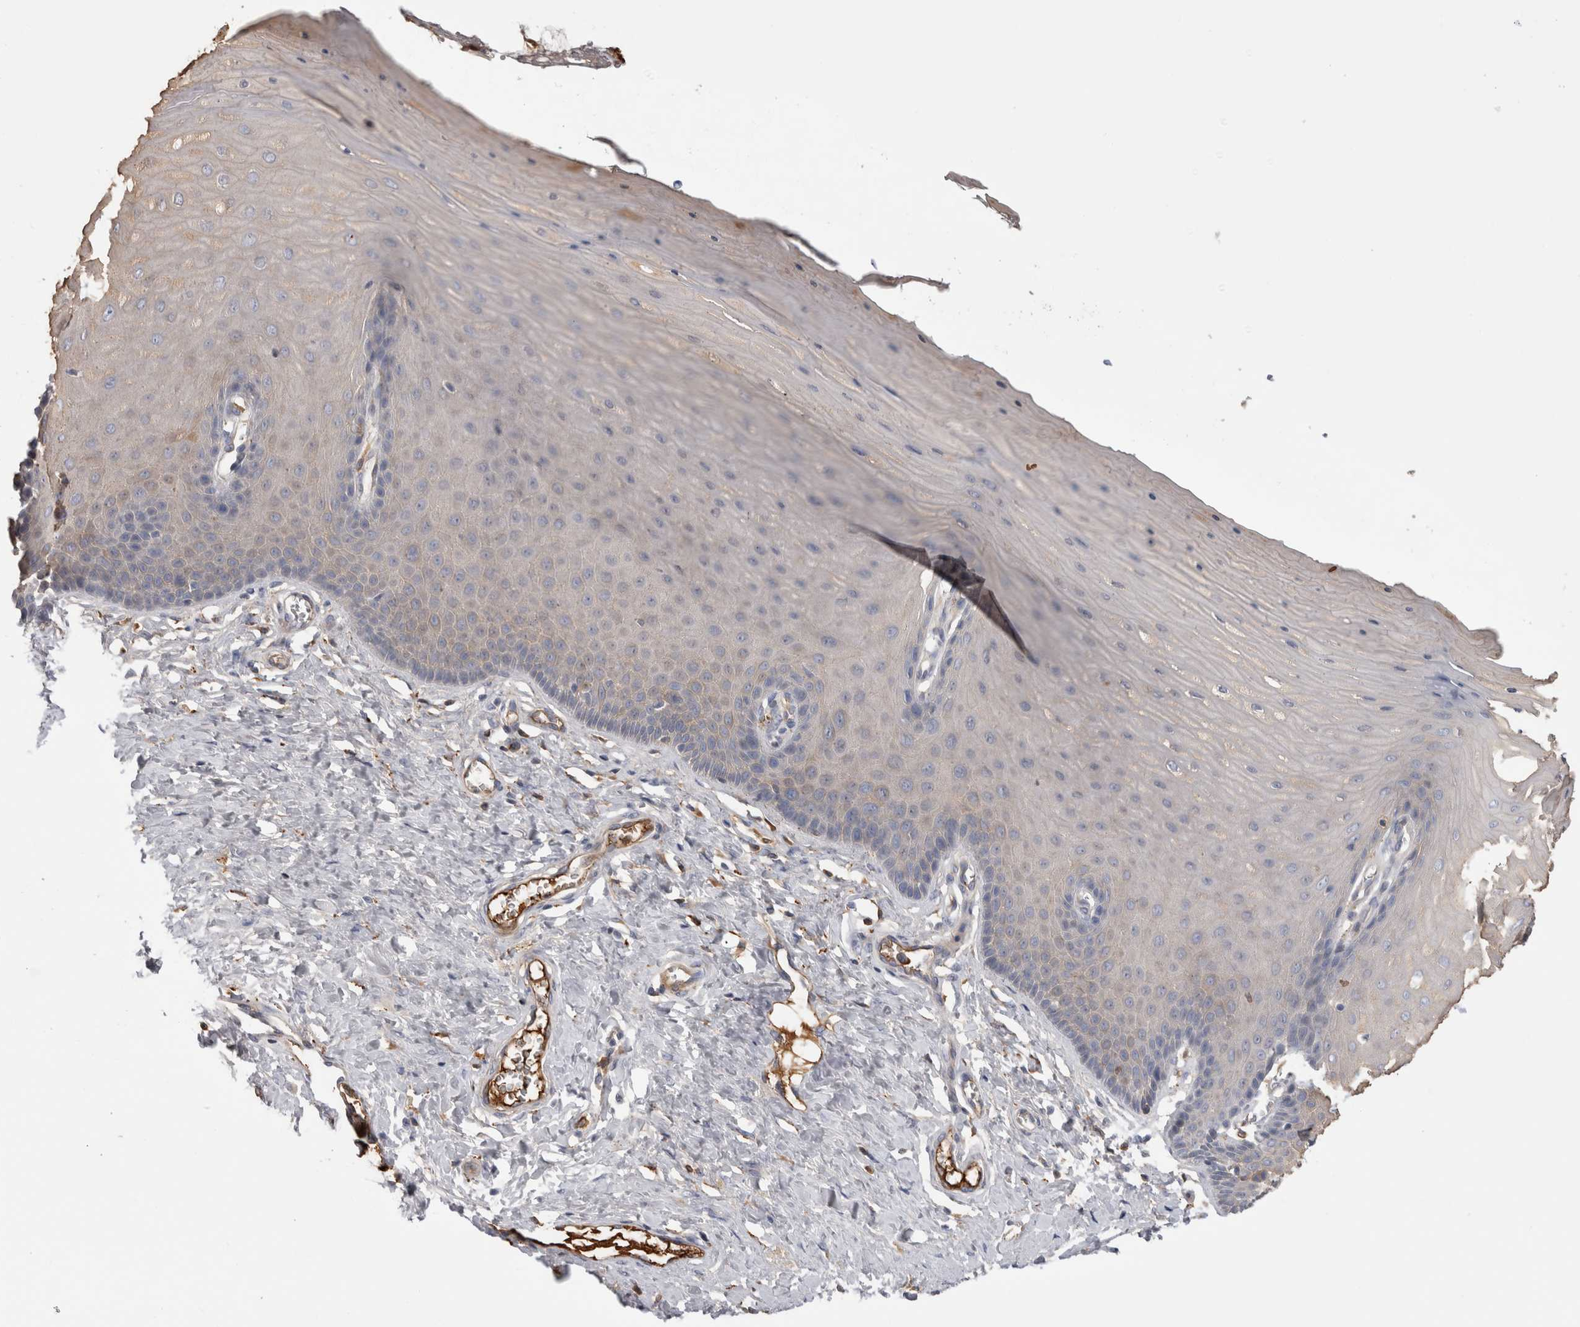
{"staining": {"intensity": "weak", "quantity": "25%-75%", "location": "cytoplasmic/membranous"}, "tissue": "cervix", "cell_type": "Glandular cells", "image_type": "normal", "snomed": [{"axis": "morphology", "description": "Normal tissue, NOS"}, {"axis": "topography", "description": "Cervix"}], "caption": "Immunohistochemistry (IHC) staining of benign cervix, which shows low levels of weak cytoplasmic/membranous staining in approximately 25%-75% of glandular cells indicating weak cytoplasmic/membranous protein positivity. The staining was performed using DAB (3,3'-diaminobenzidine) (brown) for protein detection and nuclei were counterstained in hematoxylin (blue).", "gene": "TBCE", "patient": {"sex": "female", "age": 55}}